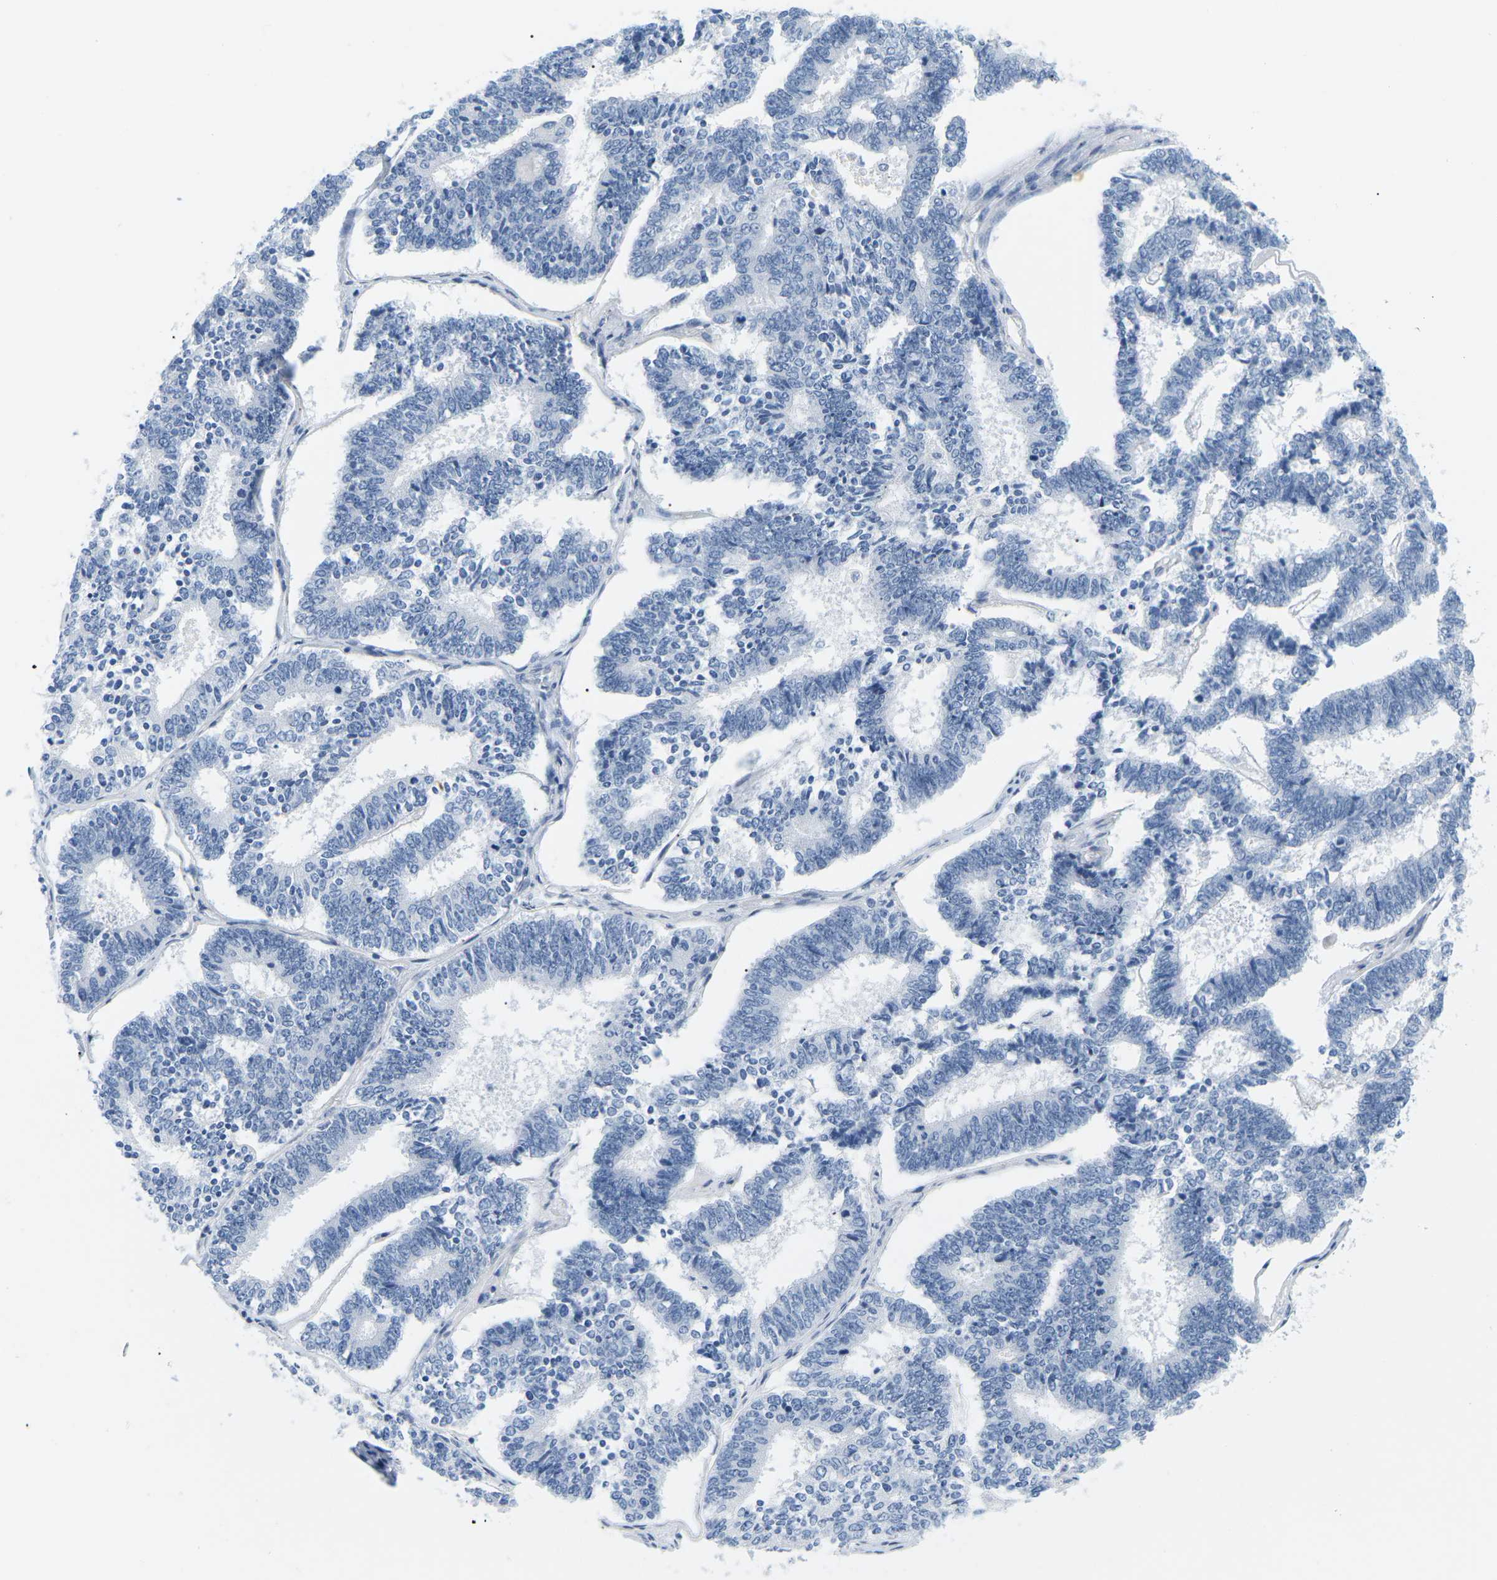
{"staining": {"intensity": "negative", "quantity": "none", "location": "none"}, "tissue": "endometrial cancer", "cell_type": "Tumor cells", "image_type": "cancer", "snomed": [{"axis": "morphology", "description": "Adenocarcinoma, NOS"}, {"axis": "topography", "description": "Endometrium"}], "caption": "DAB (3,3'-diaminobenzidine) immunohistochemical staining of endometrial adenocarcinoma reveals no significant staining in tumor cells.", "gene": "APOB", "patient": {"sex": "female", "age": 70}}